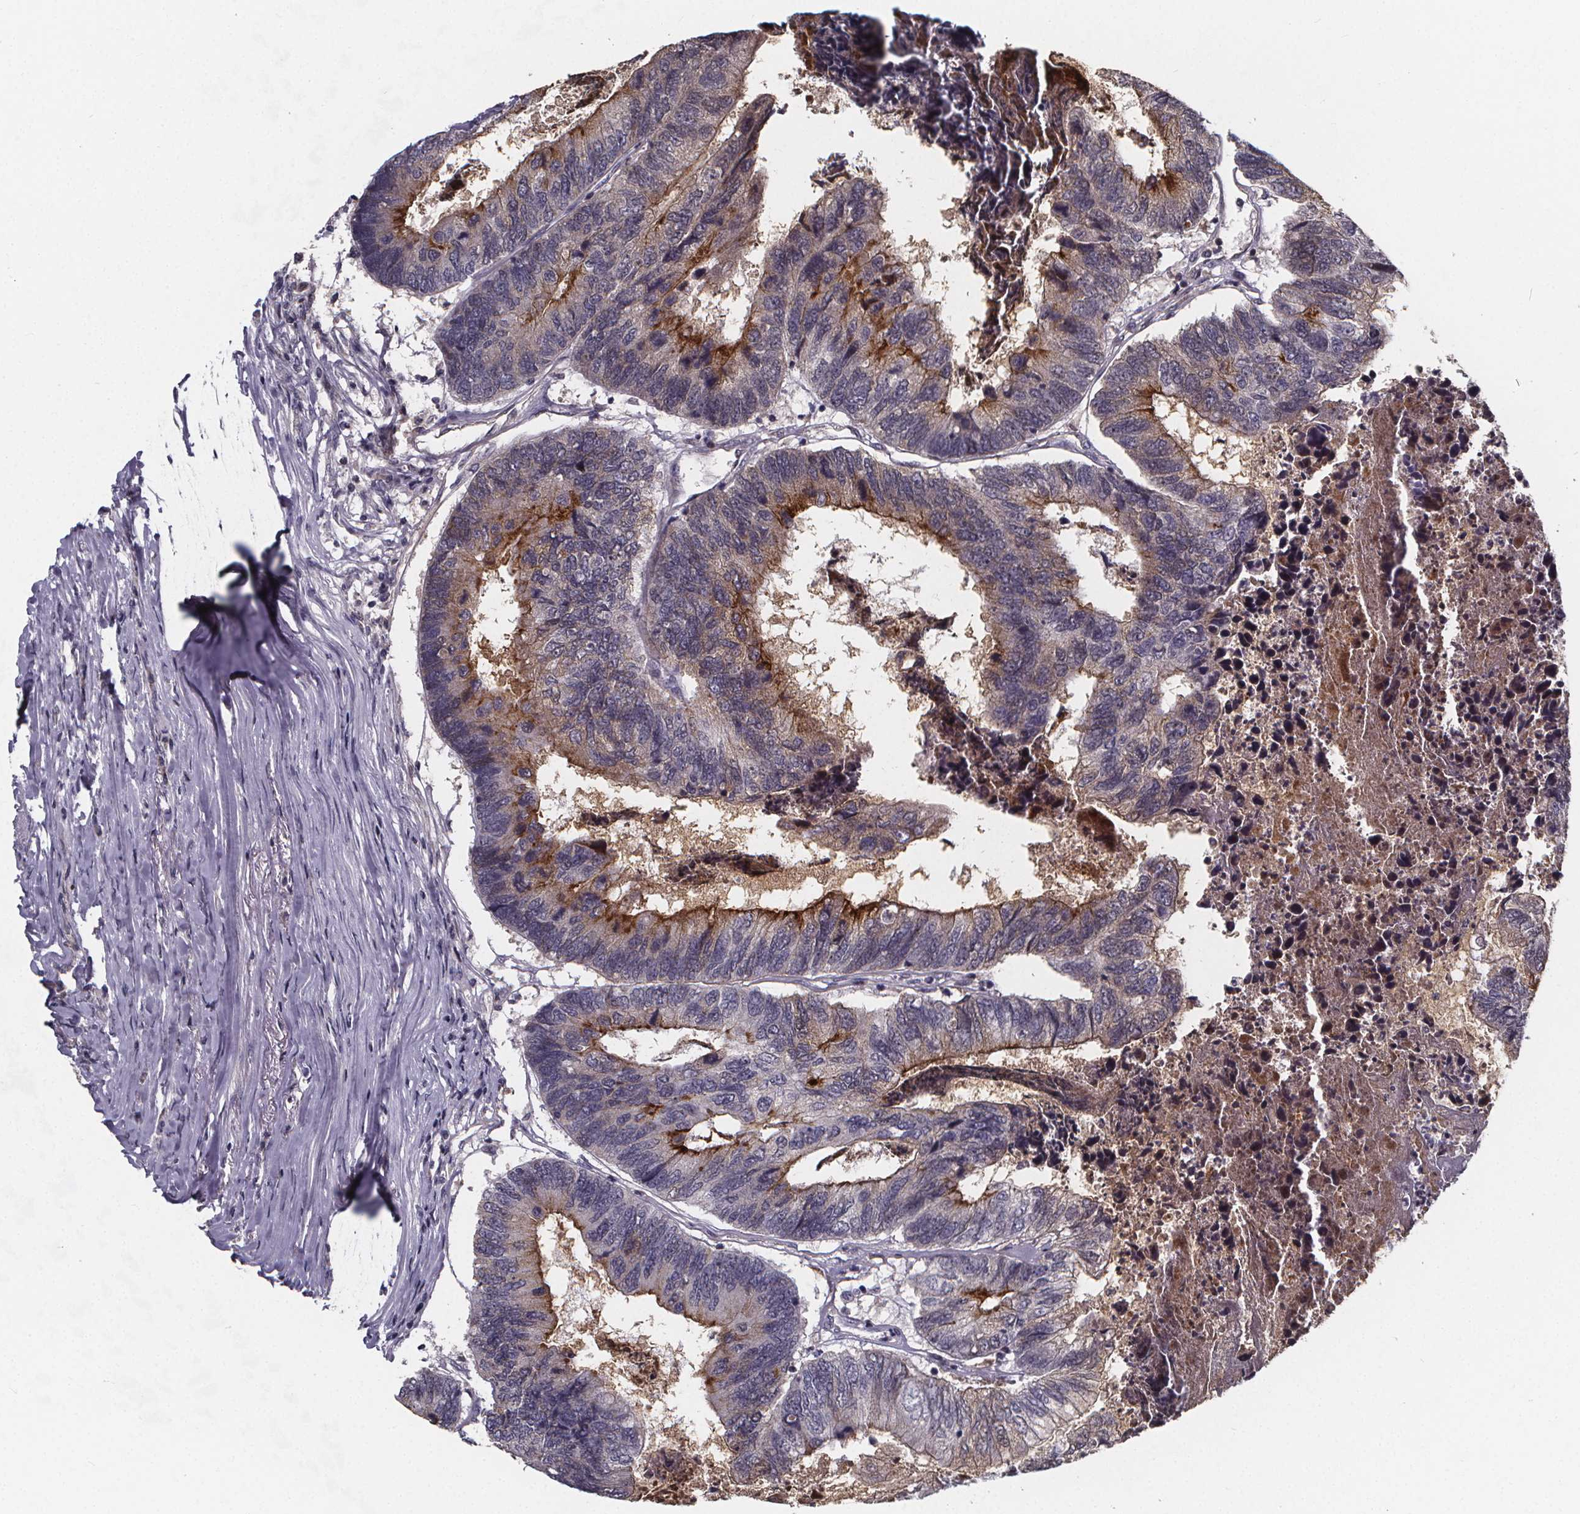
{"staining": {"intensity": "moderate", "quantity": "<25%", "location": "cytoplasmic/membranous"}, "tissue": "colorectal cancer", "cell_type": "Tumor cells", "image_type": "cancer", "snomed": [{"axis": "morphology", "description": "Adenocarcinoma, NOS"}, {"axis": "topography", "description": "Colon"}], "caption": "Tumor cells display moderate cytoplasmic/membranous expression in approximately <25% of cells in adenocarcinoma (colorectal).", "gene": "AGT", "patient": {"sex": "female", "age": 67}}